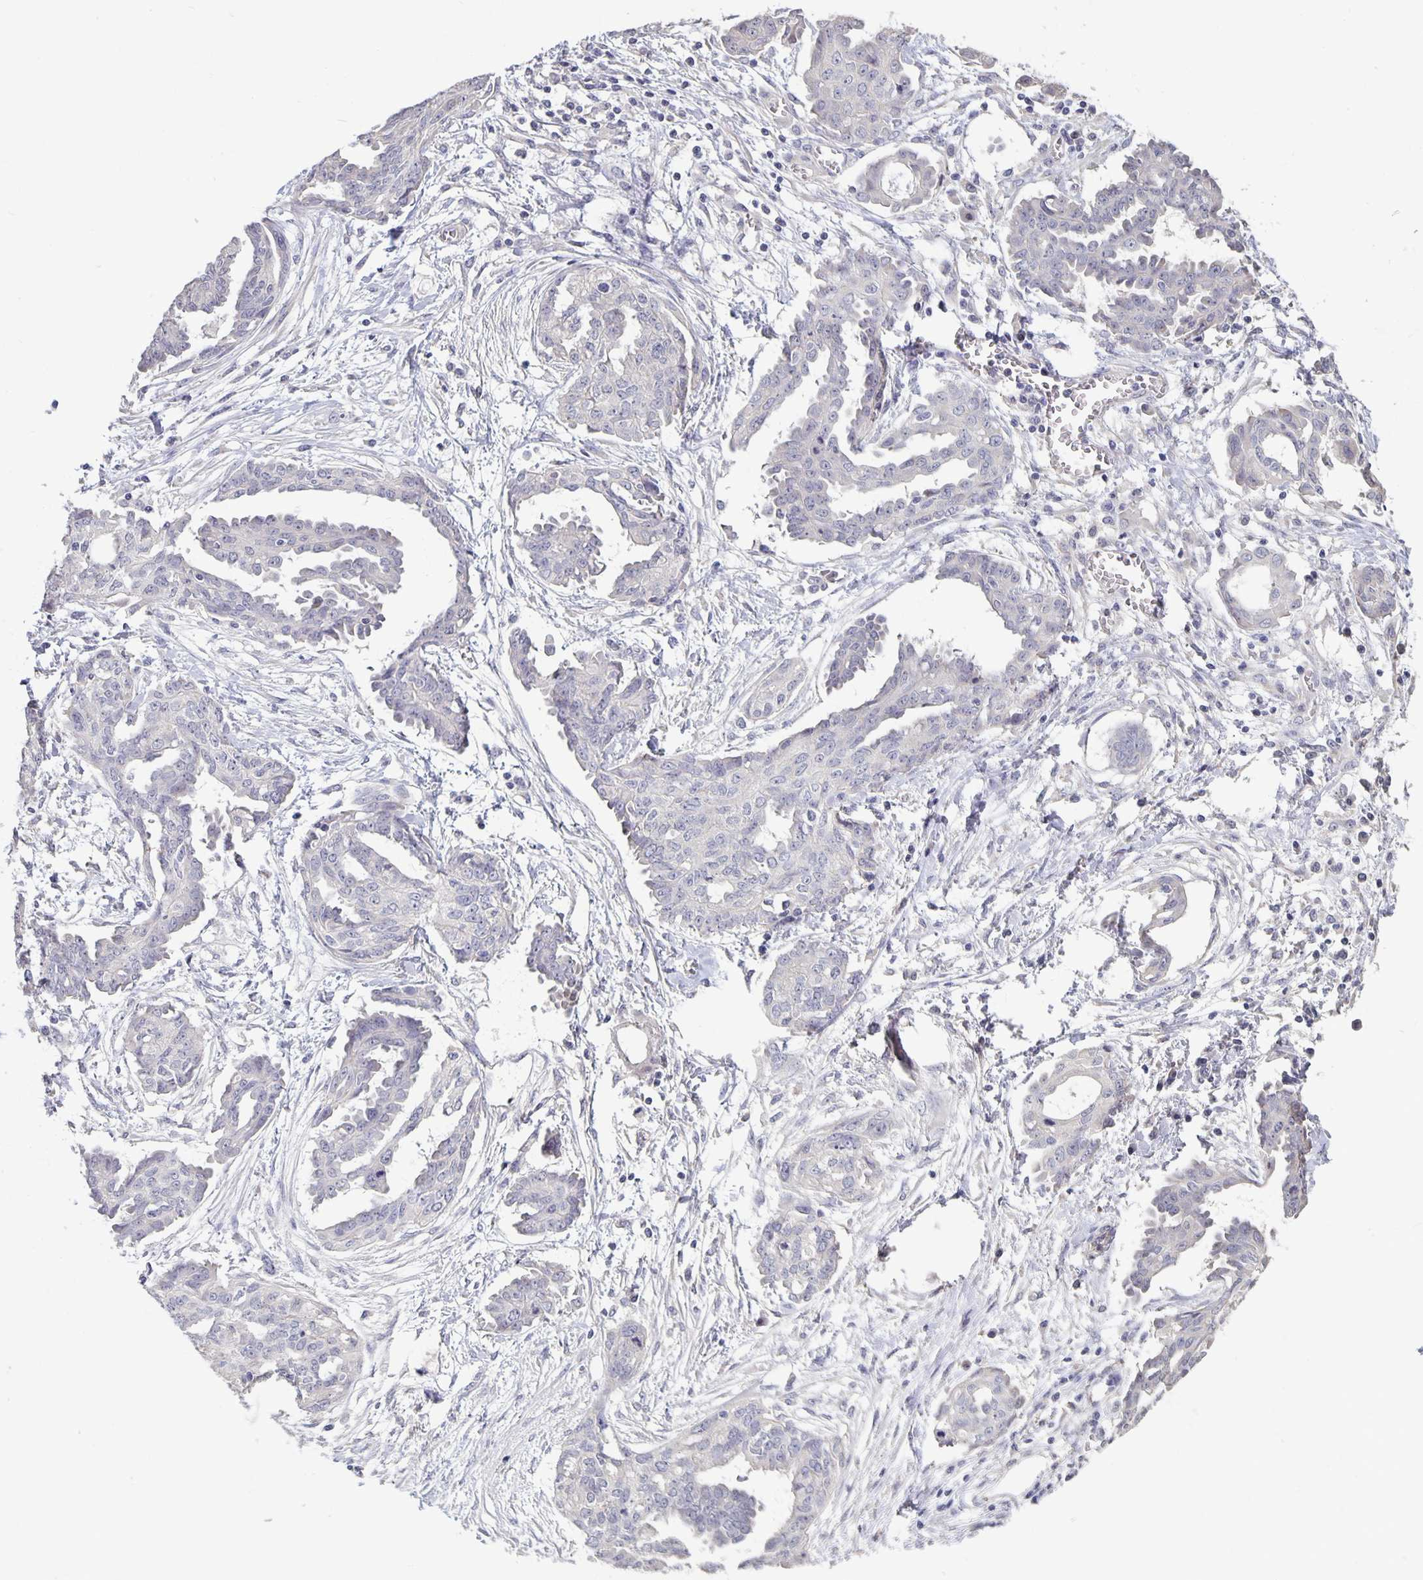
{"staining": {"intensity": "negative", "quantity": "none", "location": "none"}, "tissue": "ovarian cancer", "cell_type": "Tumor cells", "image_type": "cancer", "snomed": [{"axis": "morphology", "description": "Cystadenocarcinoma, serous, NOS"}, {"axis": "topography", "description": "Ovary"}], "caption": "Photomicrograph shows no significant protein positivity in tumor cells of ovarian cancer (serous cystadenocarcinoma).", "gene": "PLCB3", "patient": {"sex": "female", "age": 71}}